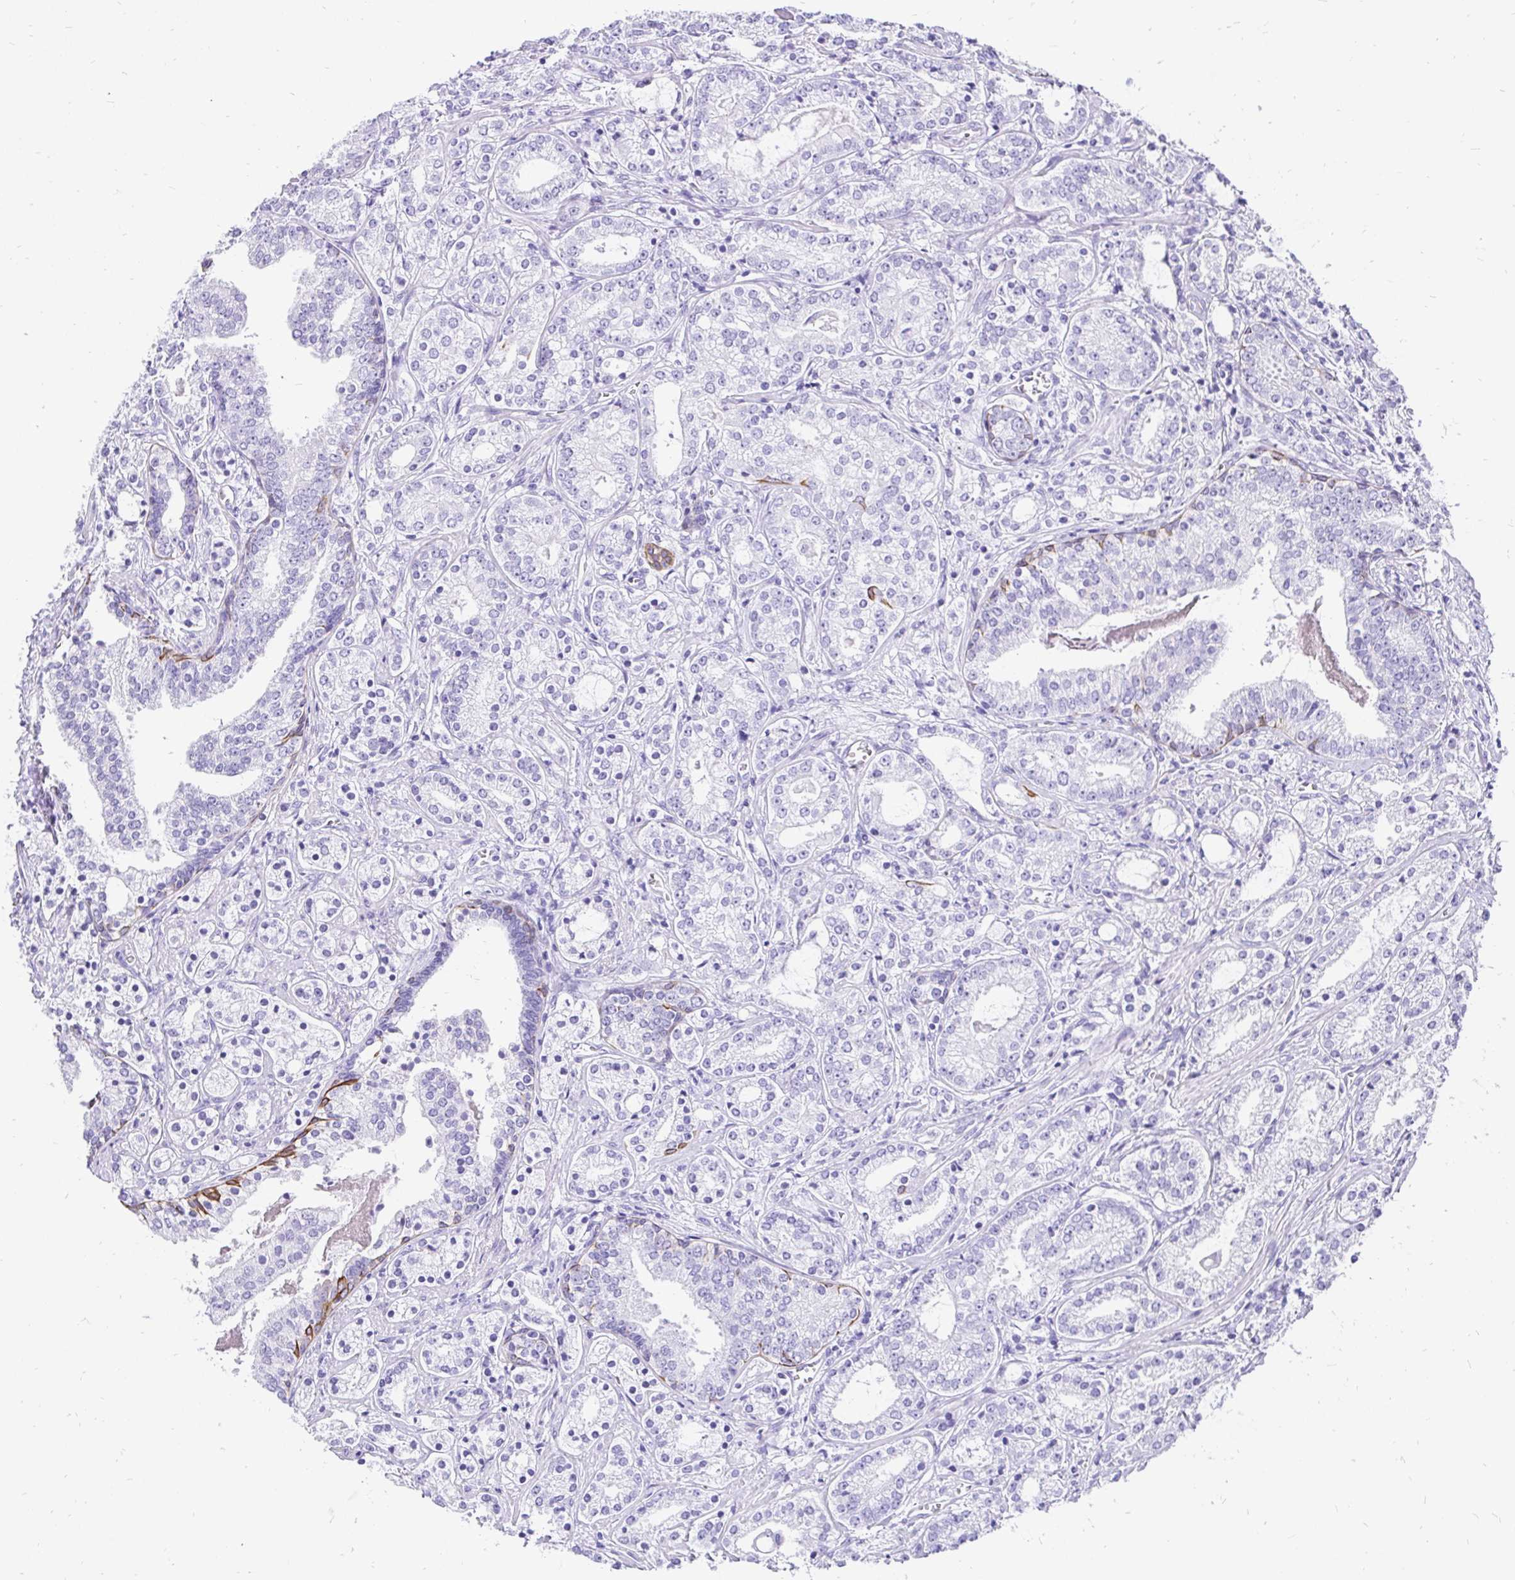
{"staining": {"intensity": "negative", "quantity": "none", "location": "none"}, "tissue": "prostate cancer", "cell_type": "Tumor cells", "image_type": "cancer", "snomed": [{"axis": "morphology", "description": "Adenocarcinoma, Medium grade"}, {"axis": "topography", "description": "Prostate"}], "caption": "There is no significant positivity in tumor cells of prostate medium-grade adenocarcinoma.", "gene": "KRT13", "patient": {"sex": "male", "age": 57}}